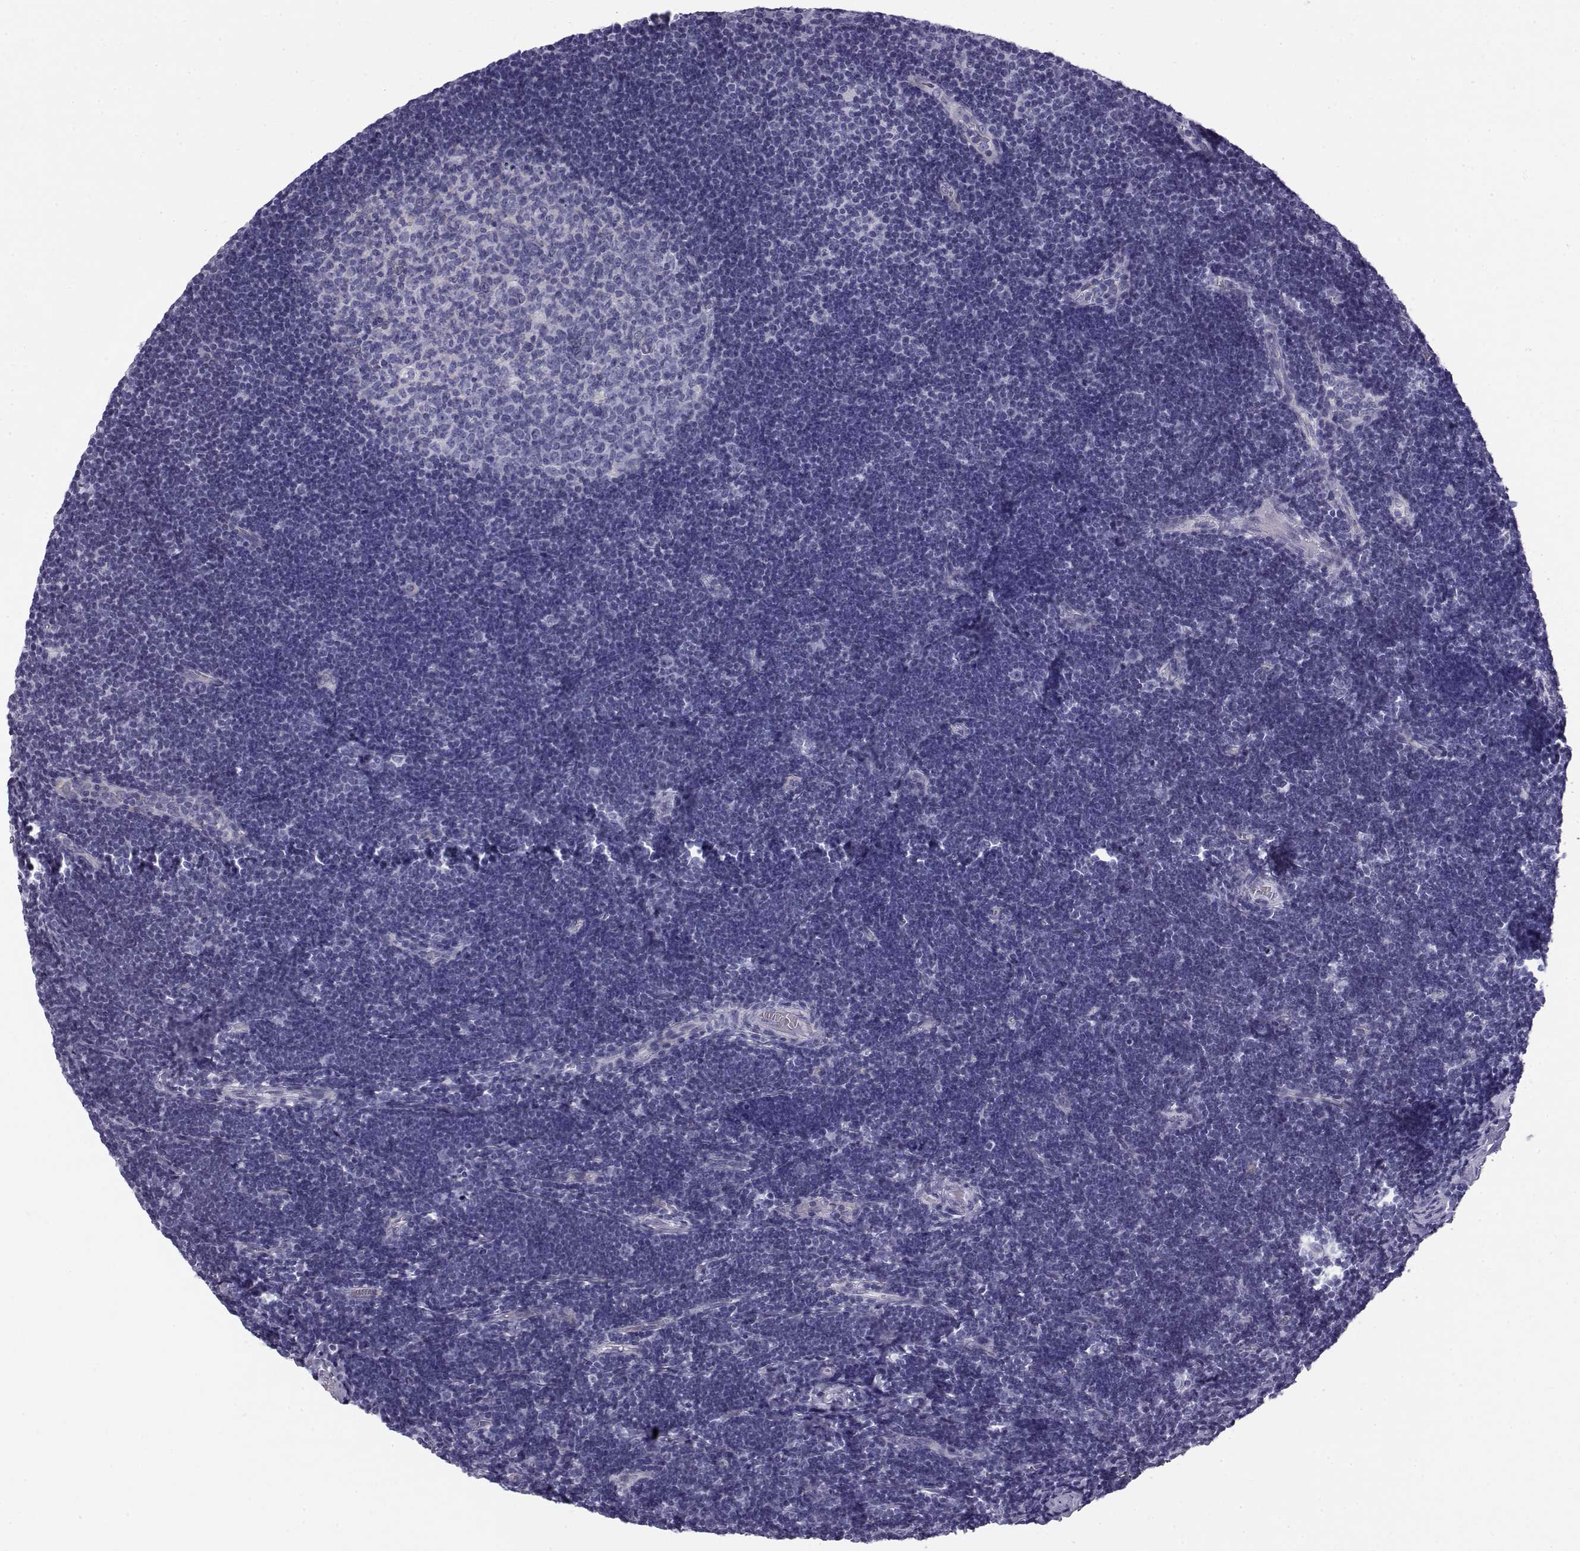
{"staining": {"intensity": "negative", "quantity": "none", "location": "none"}, "tissue": "tonsil", "cell_type": "Germinal center cells", "image_type": "normal", "snomed": [{"axis": "morphology", "description": "Normal tissue, NOS"}, {"axis": "topography", "description": "Tonsil"}], "caption": "There is no significant staining in germinal center cells of tonsil.", "gene": "RNASE12", "patient": {"sex": "female", "age": 13}}